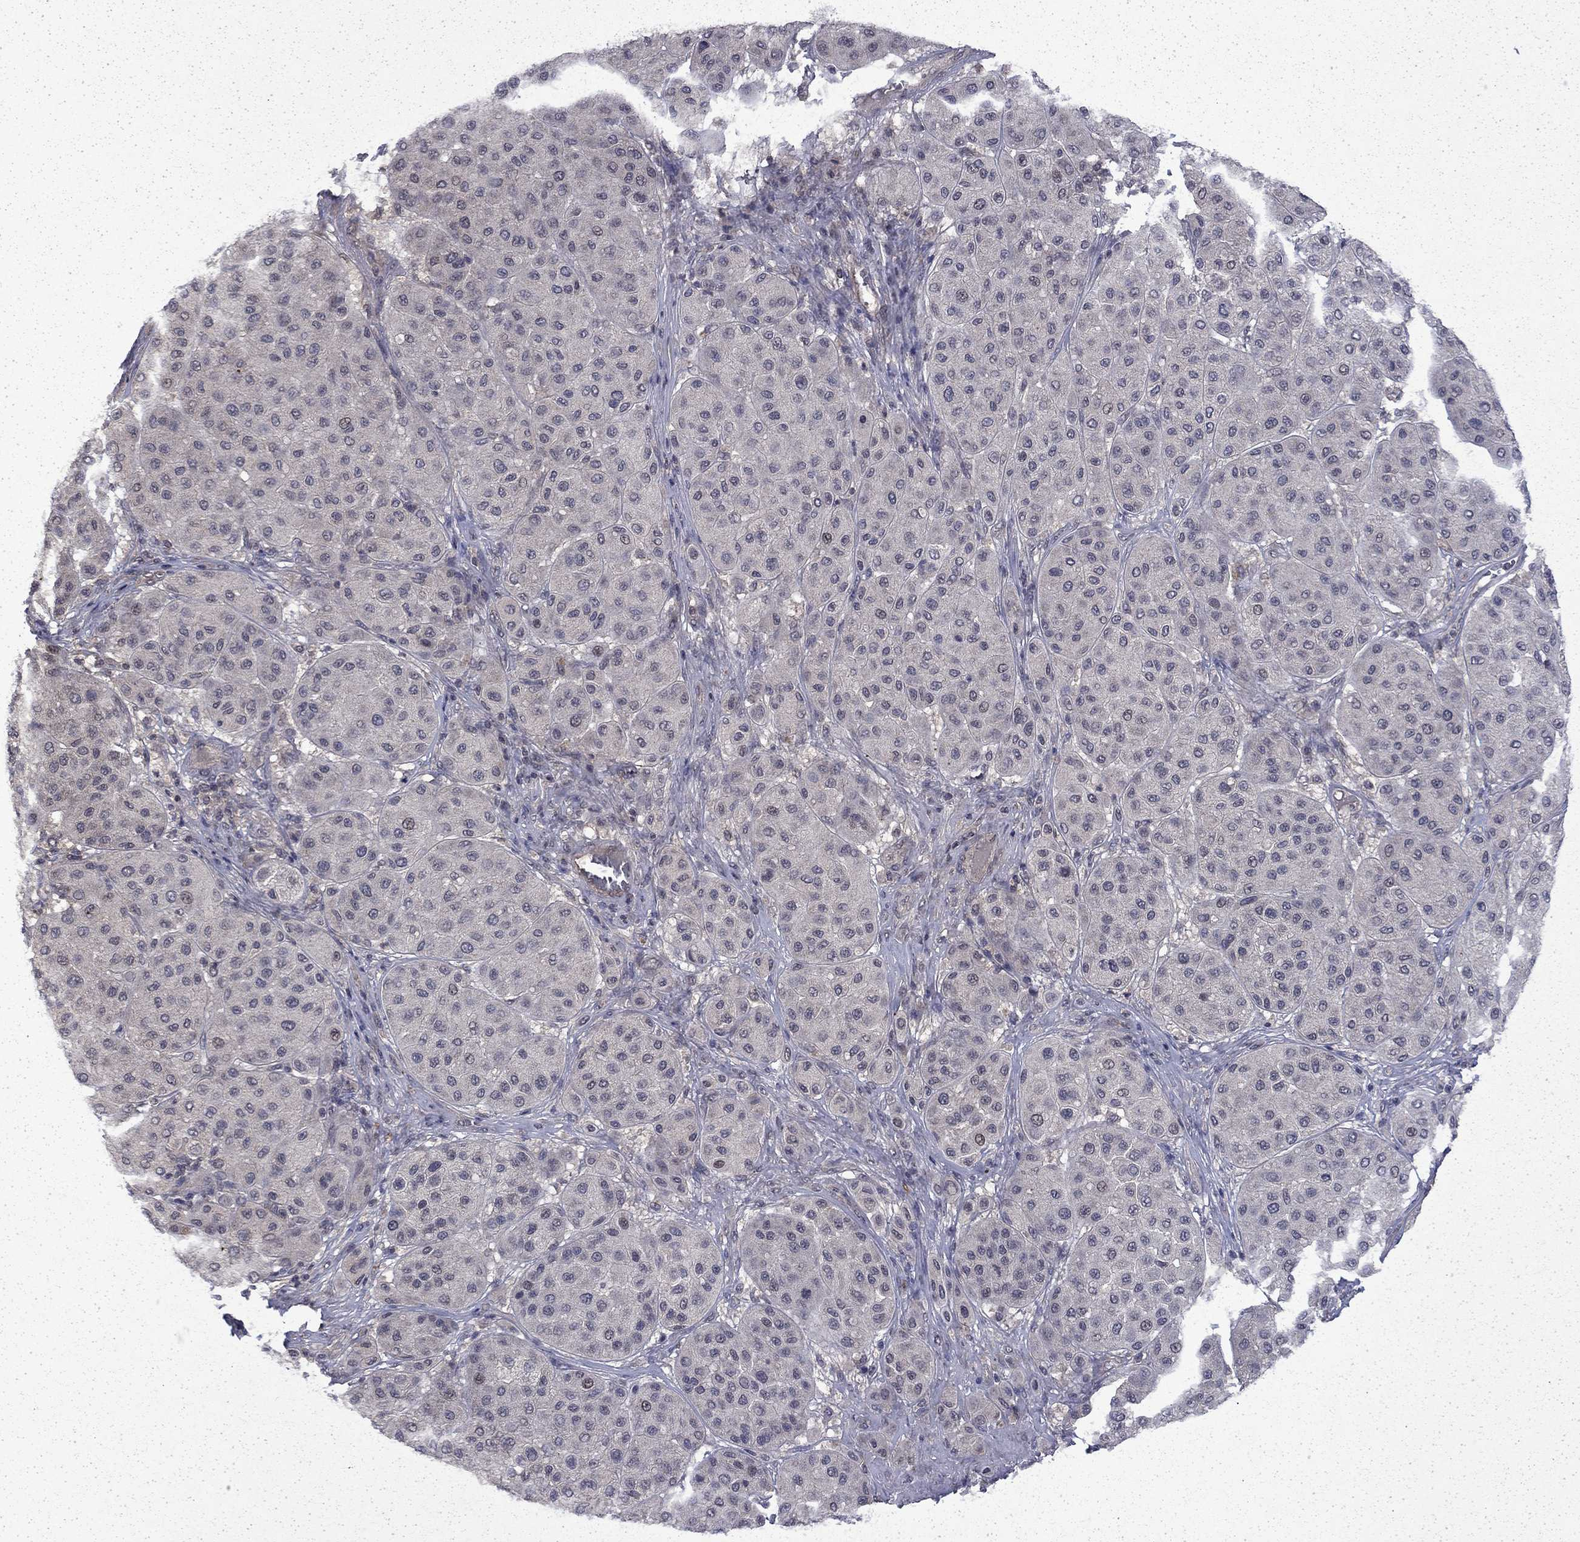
{"staining": {"intensity": "negative", "quantity": "none", "location": "none"}, "tissue": "melanoma", "cell_type": "Tumor cells", "image_type": "cancer", "snomed": [{"axis": "morphology", "description": "Malignant melanoma, Metastatic site"}, {"axis": "topography", "description": "Smooth muscle"}], "caption": "The histopathology image displays no staining of tumor cells in malignant melanoma (metastatic site).", "gene": "CHAT", "patient": {"sex": "male", "age": 41}}